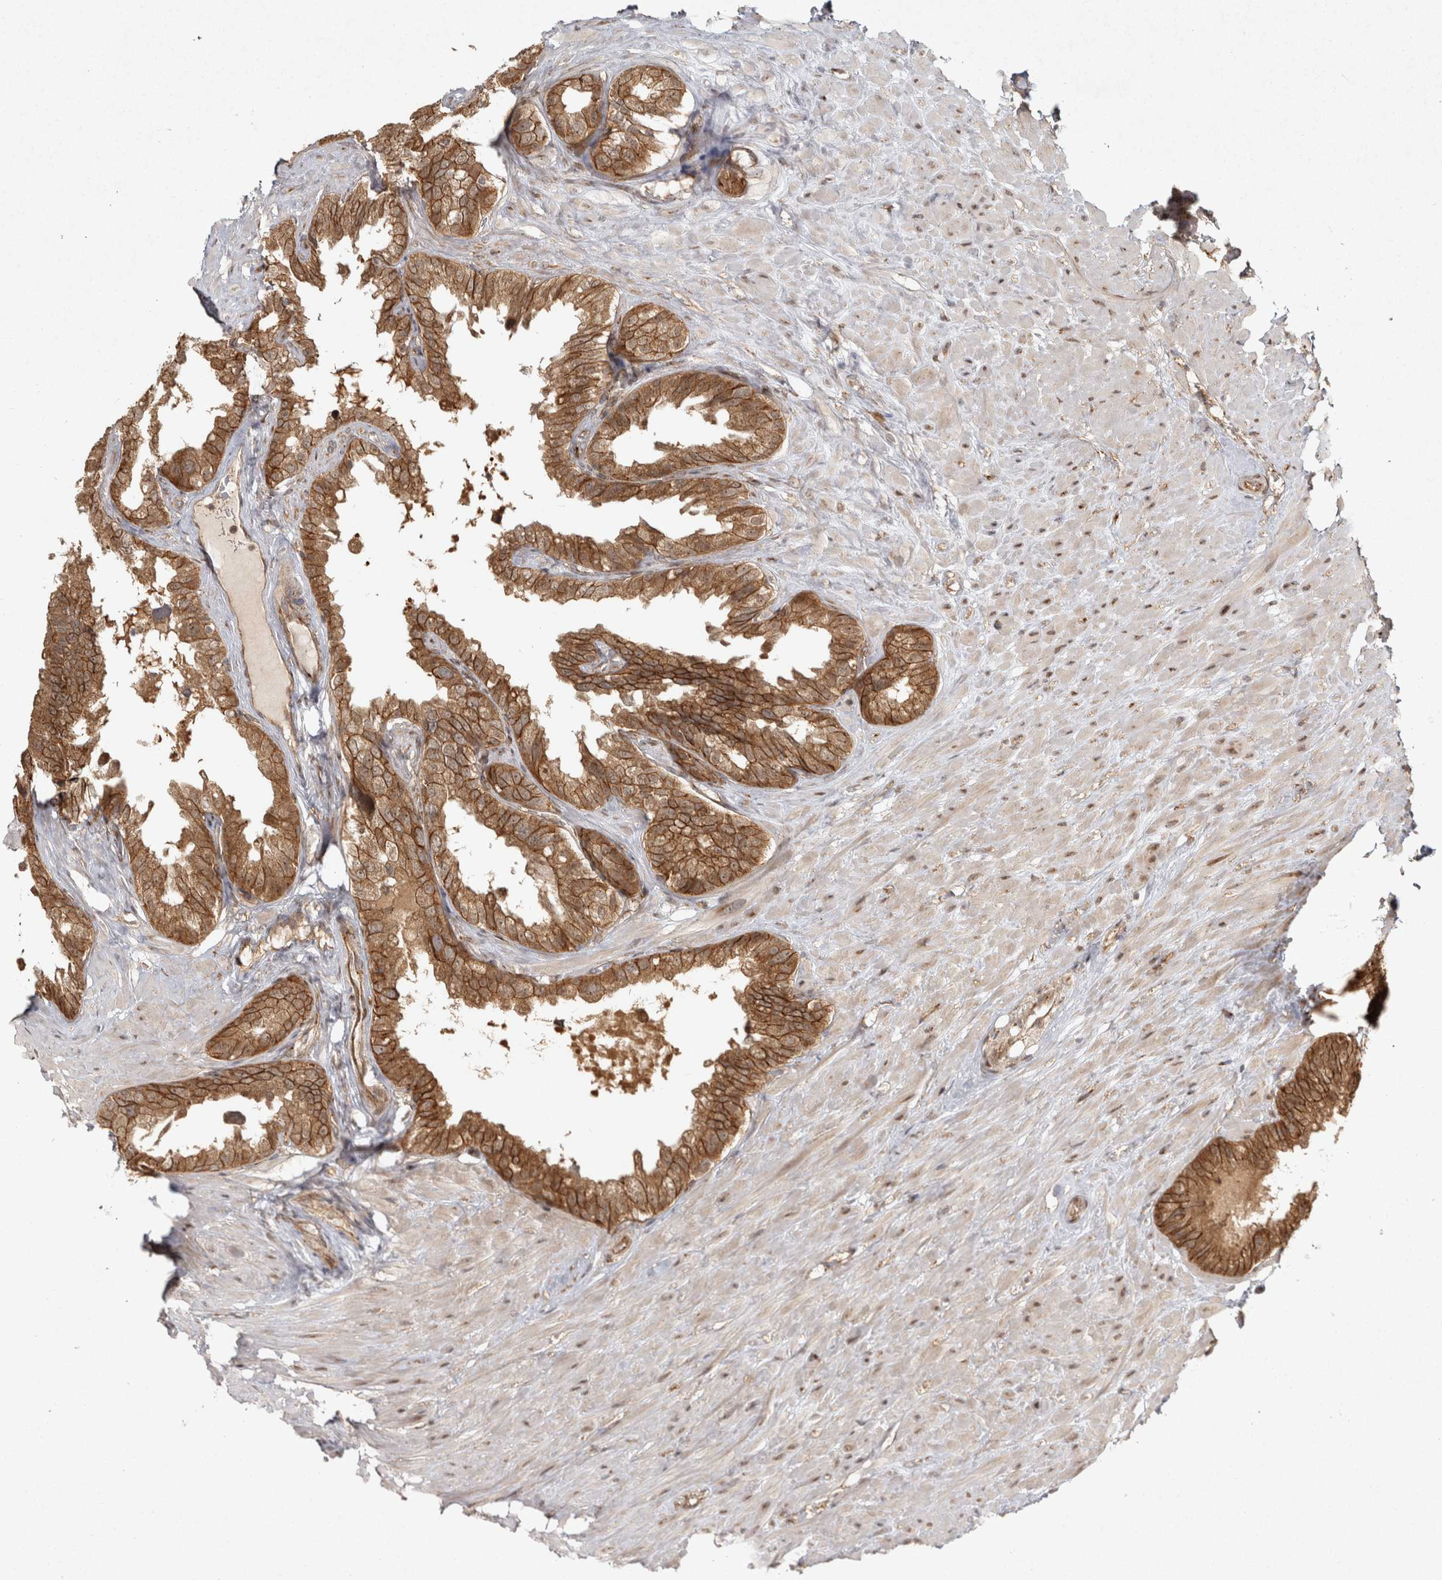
{"staining": {"intensity": "moderate", "quantity": ">75%", "location": "cytoplasmic/membranous"}, "tissue": "seminal vesicle", "cell_type": "Glandular cells", "image_type": "normal", "snomed": [{"axis": "morphology", "description": "Normal tissue, NOS"}, {"axis": "topography", "description": "Seminal veicle"}], "caption": "Immunohistochemical staining of unremarkable human seminal vesicle exhibits >75% levels of moderate cytoplasmic/membranous protein staining in approximately >75% of glandular cells. The staining is performed using DAB brown chromogen to label protein expression. The nuclei are counter-stained blue using hematoxylin.", "gene": "CAMSAP2", "patient": {"sex": "male", "age": 80}}